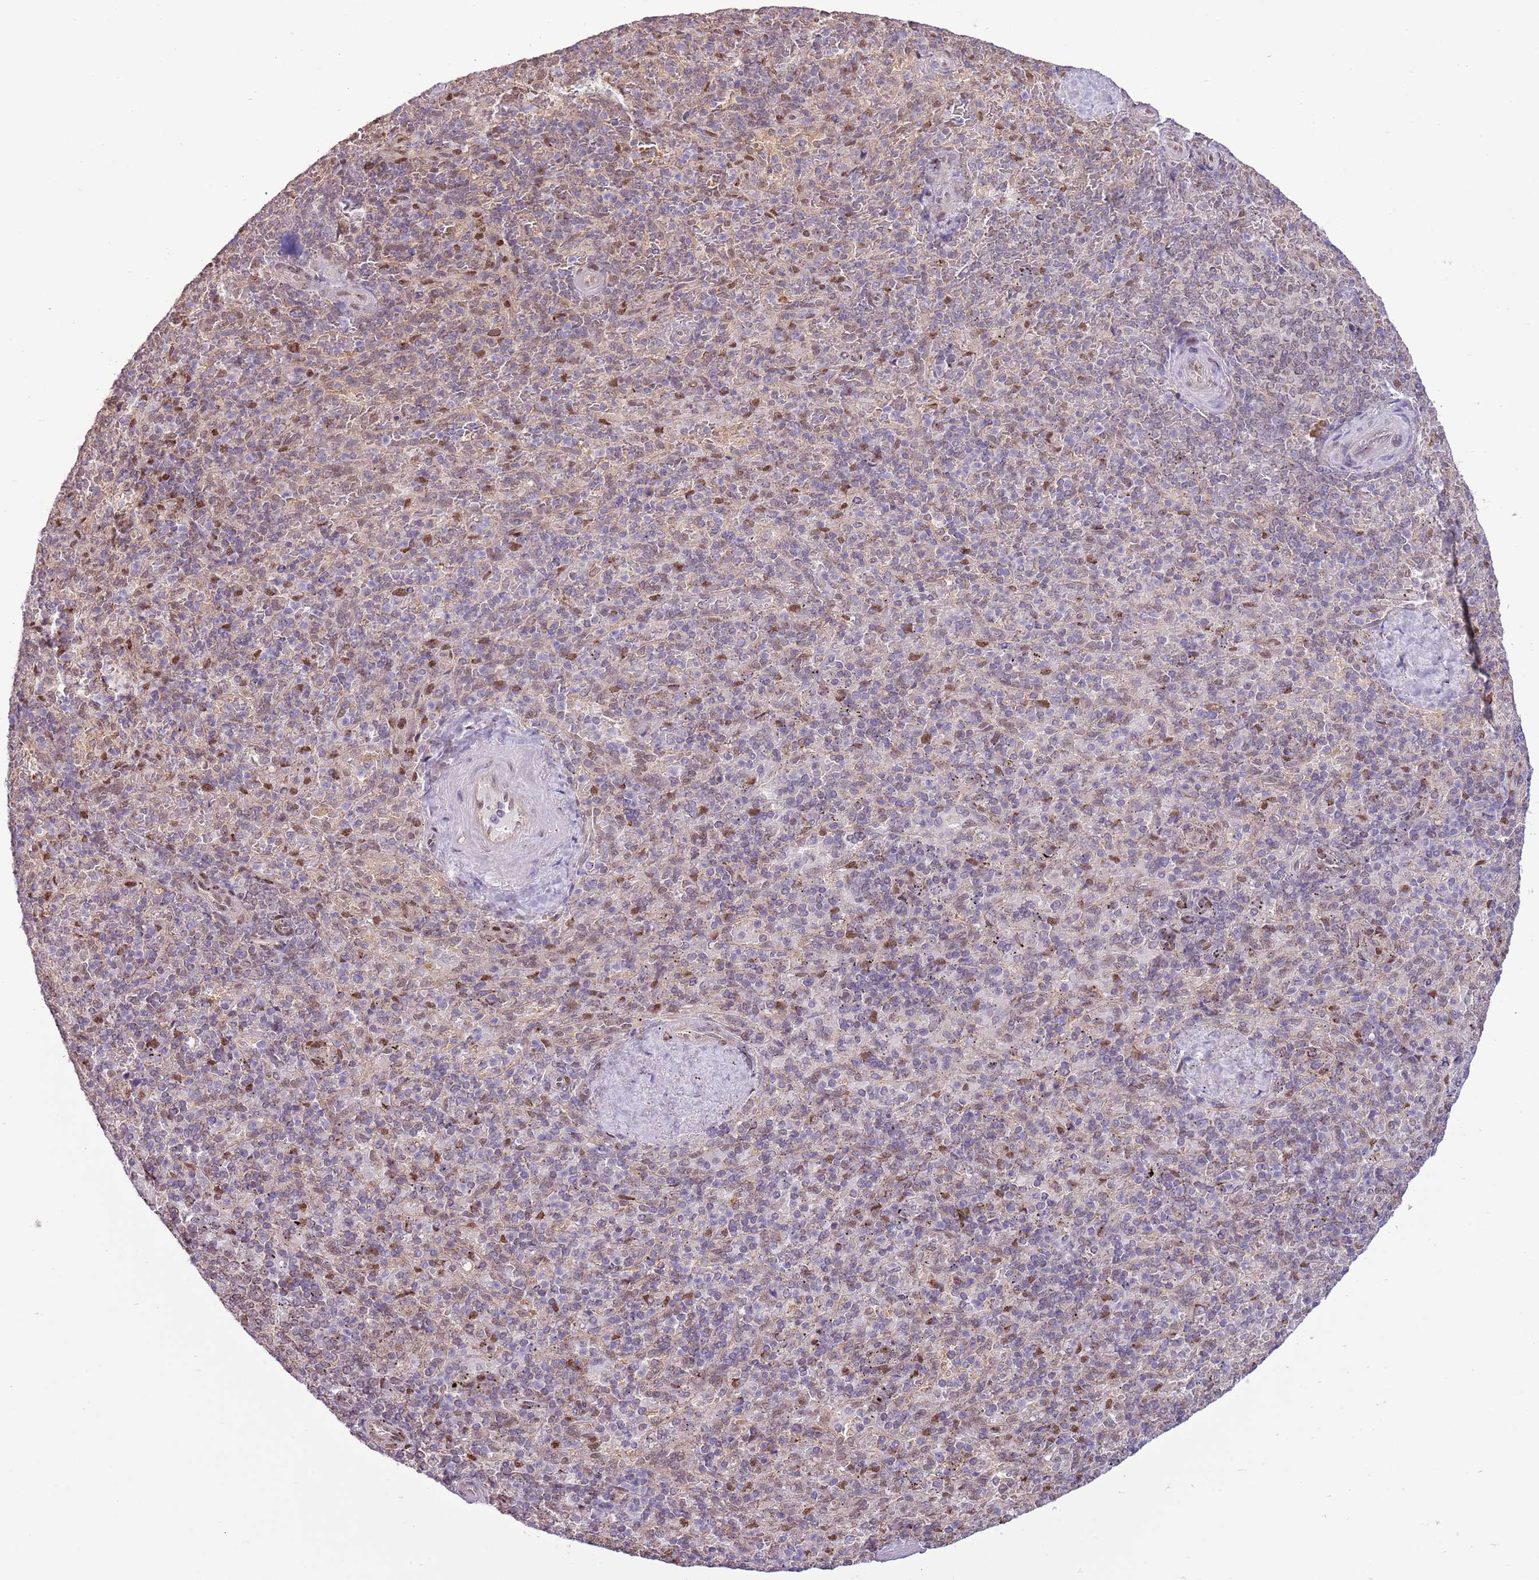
{"staining": {"intensity": "moderate", "quantity": "<25%", "location": "nuclear"}, "tissue": "spleen", "cell_type": "Cells in red pulp", "image_type": "normal", "snomed": [{"axis": "morphology", "description": "Normal tissue, NOS"}, {"axis": "topography", "description": "Spleen"}], "caption": "This histopathology image exhibits benign spleen stained with immunohistochemistry (IHC) to label a protein in brown. The nuclear of cells in red pulp show moderate positivity for the protein. Nuclei are counter-stained blue.", "gene": "ARL2BP", "patient": {"sex": "male", "age": 82}}